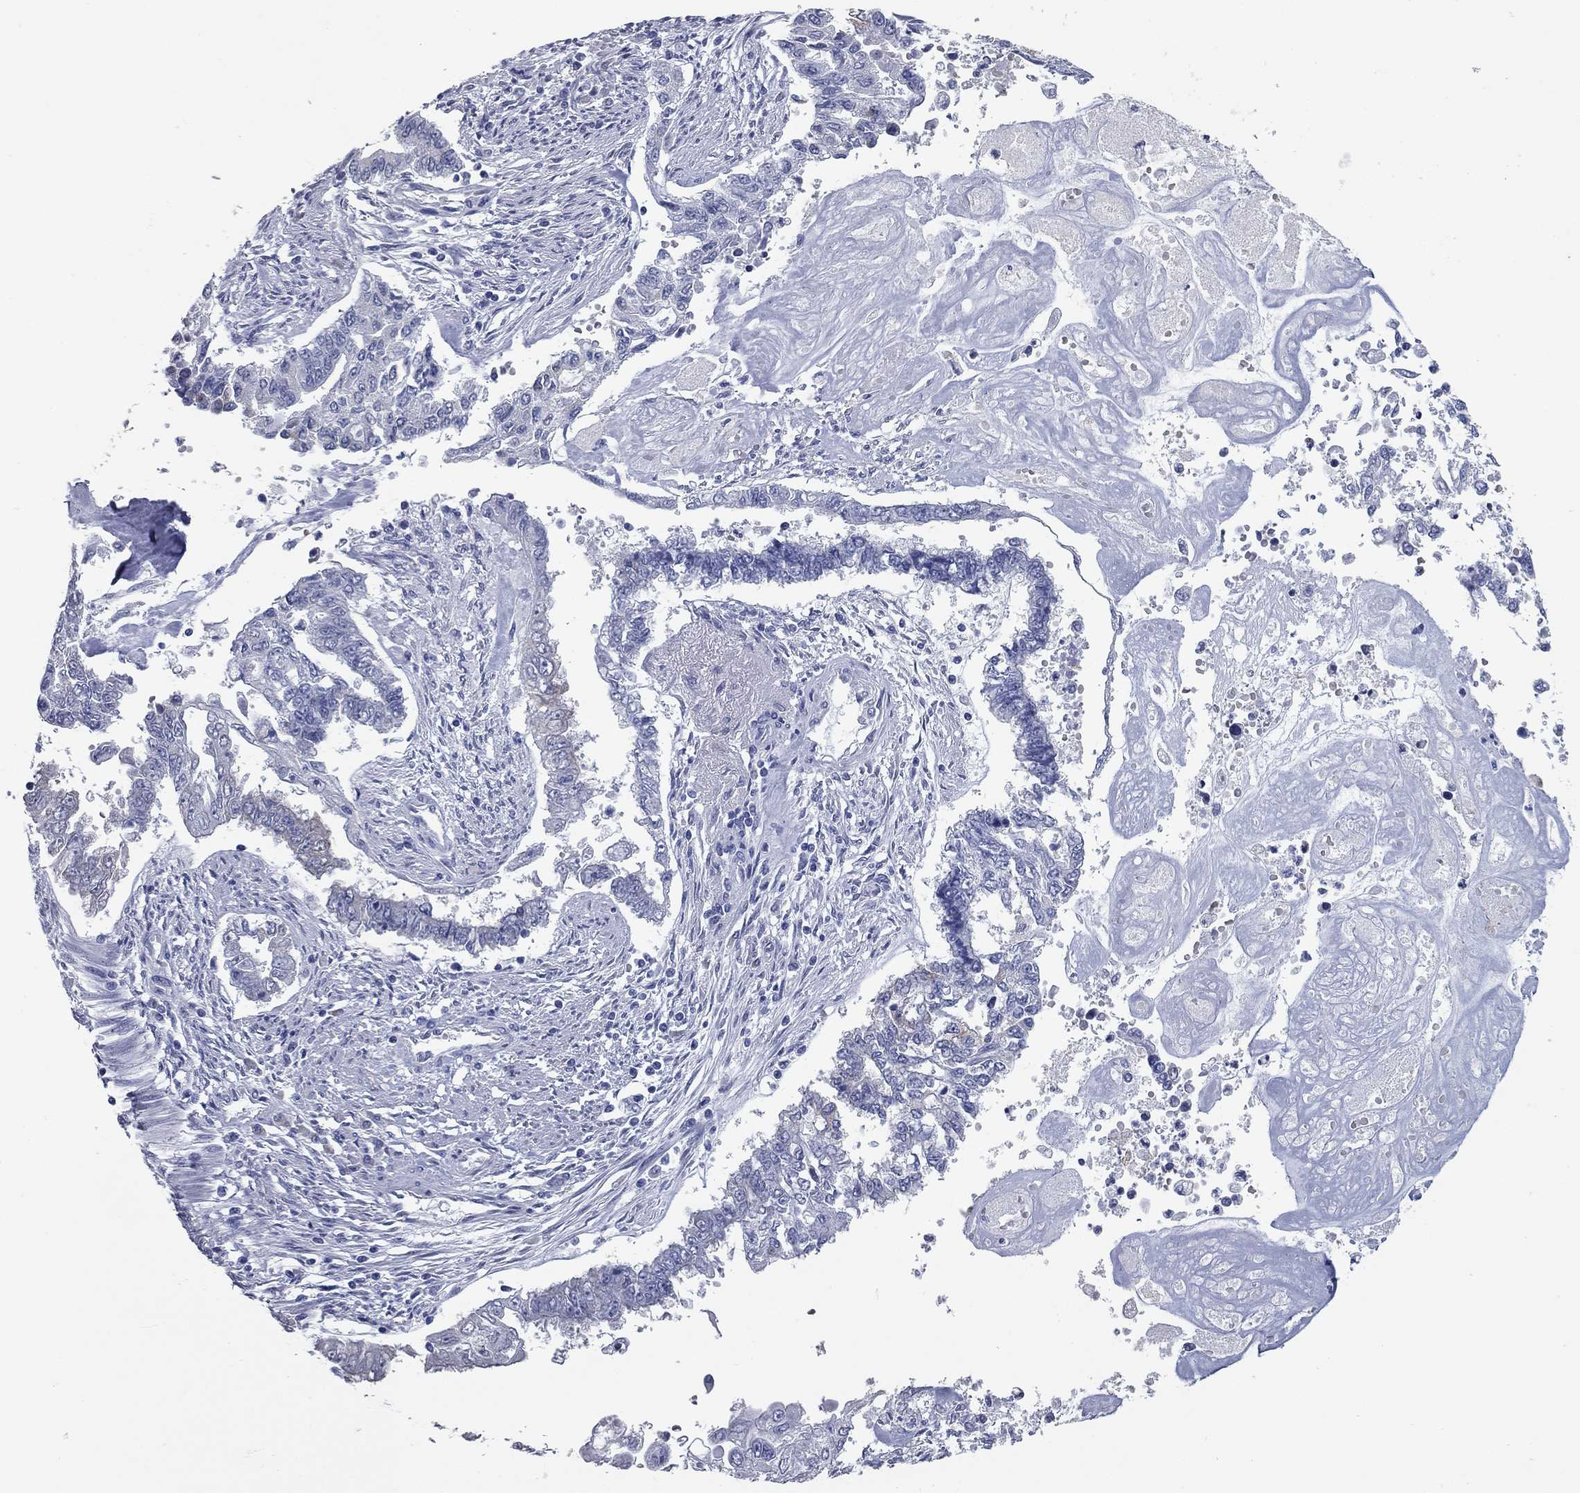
{"staining": {"intensity": "strong", "quantity": "<25%", "location": "cytoplasmic/membranous"}, "tissue": "endometrial cancer", "cell_type": "Tumor cells", "image_type": "cancer", "snomed": [{"axis": "morphology", "description": "Adenocarcinoma, NOS"}, {"axis": "topography", "description": "Uterus"}], "caption": "Protein expression analysis of endometrial cancer exhibits strong cytoplasmic/membranous expression in approximately <25% of tumor cells.", "gene": "TAC1", "patient": {"sex": "female", "age": 59}}